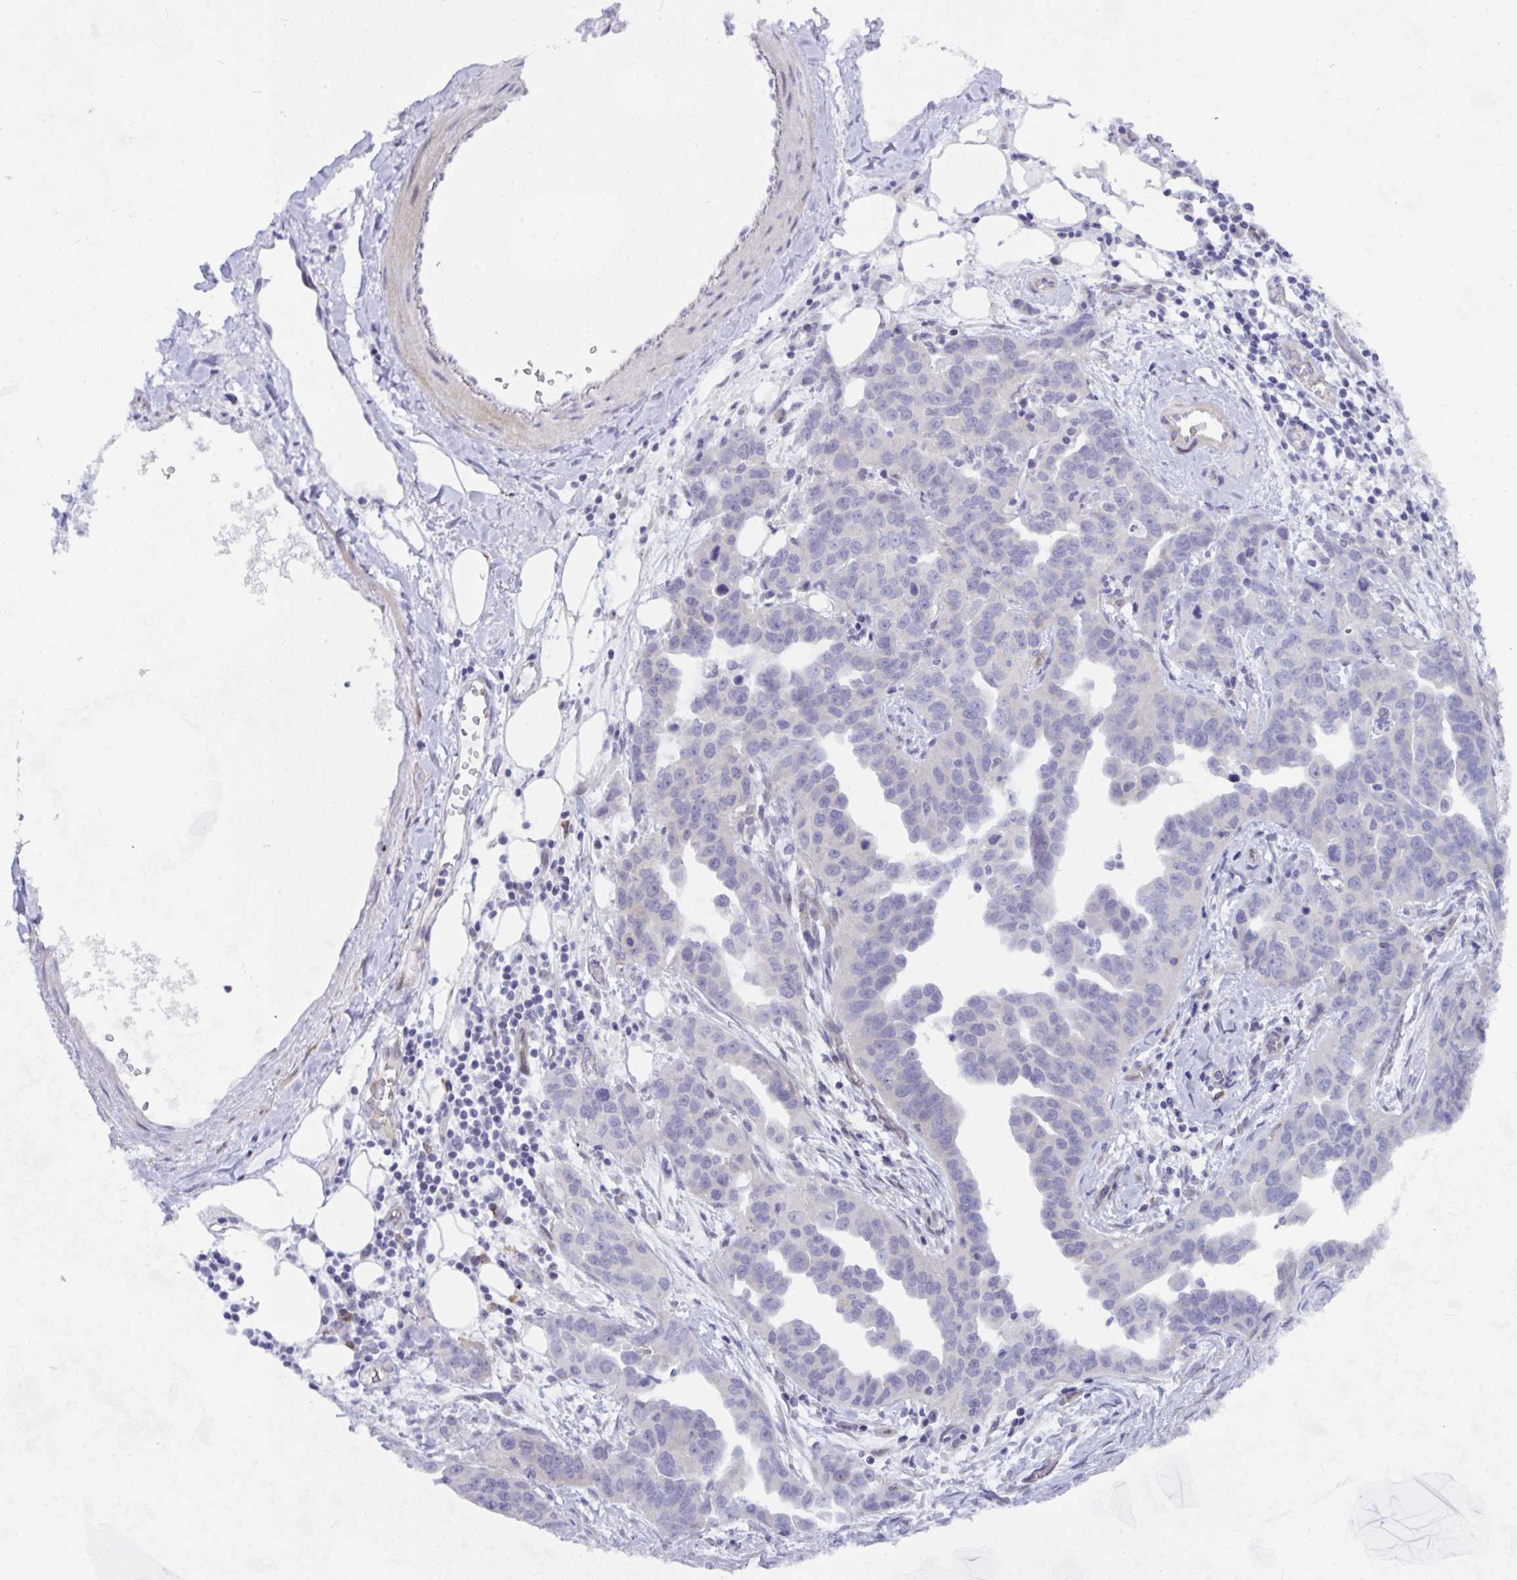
{"staining": {"intensity": "negative", "quantity": "none", "location": "none"}, "tissue": "endometrial cancer", "cell_type": "Tumor cells", "image_type": "cancer", "snomed": [{"axis": "morphology", "description": "Adenocarcinoma, NOS"}, {"axis": "morphology", "description": "Adenocarcinoma, metastatic, NOS"}, {"axis": "topography", "description": "Adipose tissue"}, {"axis": "topography", "description": "Endometrium"}], "caption": "Micrograph shows no significant protein positivity in tumor cells of endometrial cancer.", "gene": "NFXL1", "patient": {"sex": "female", "age": 67}}